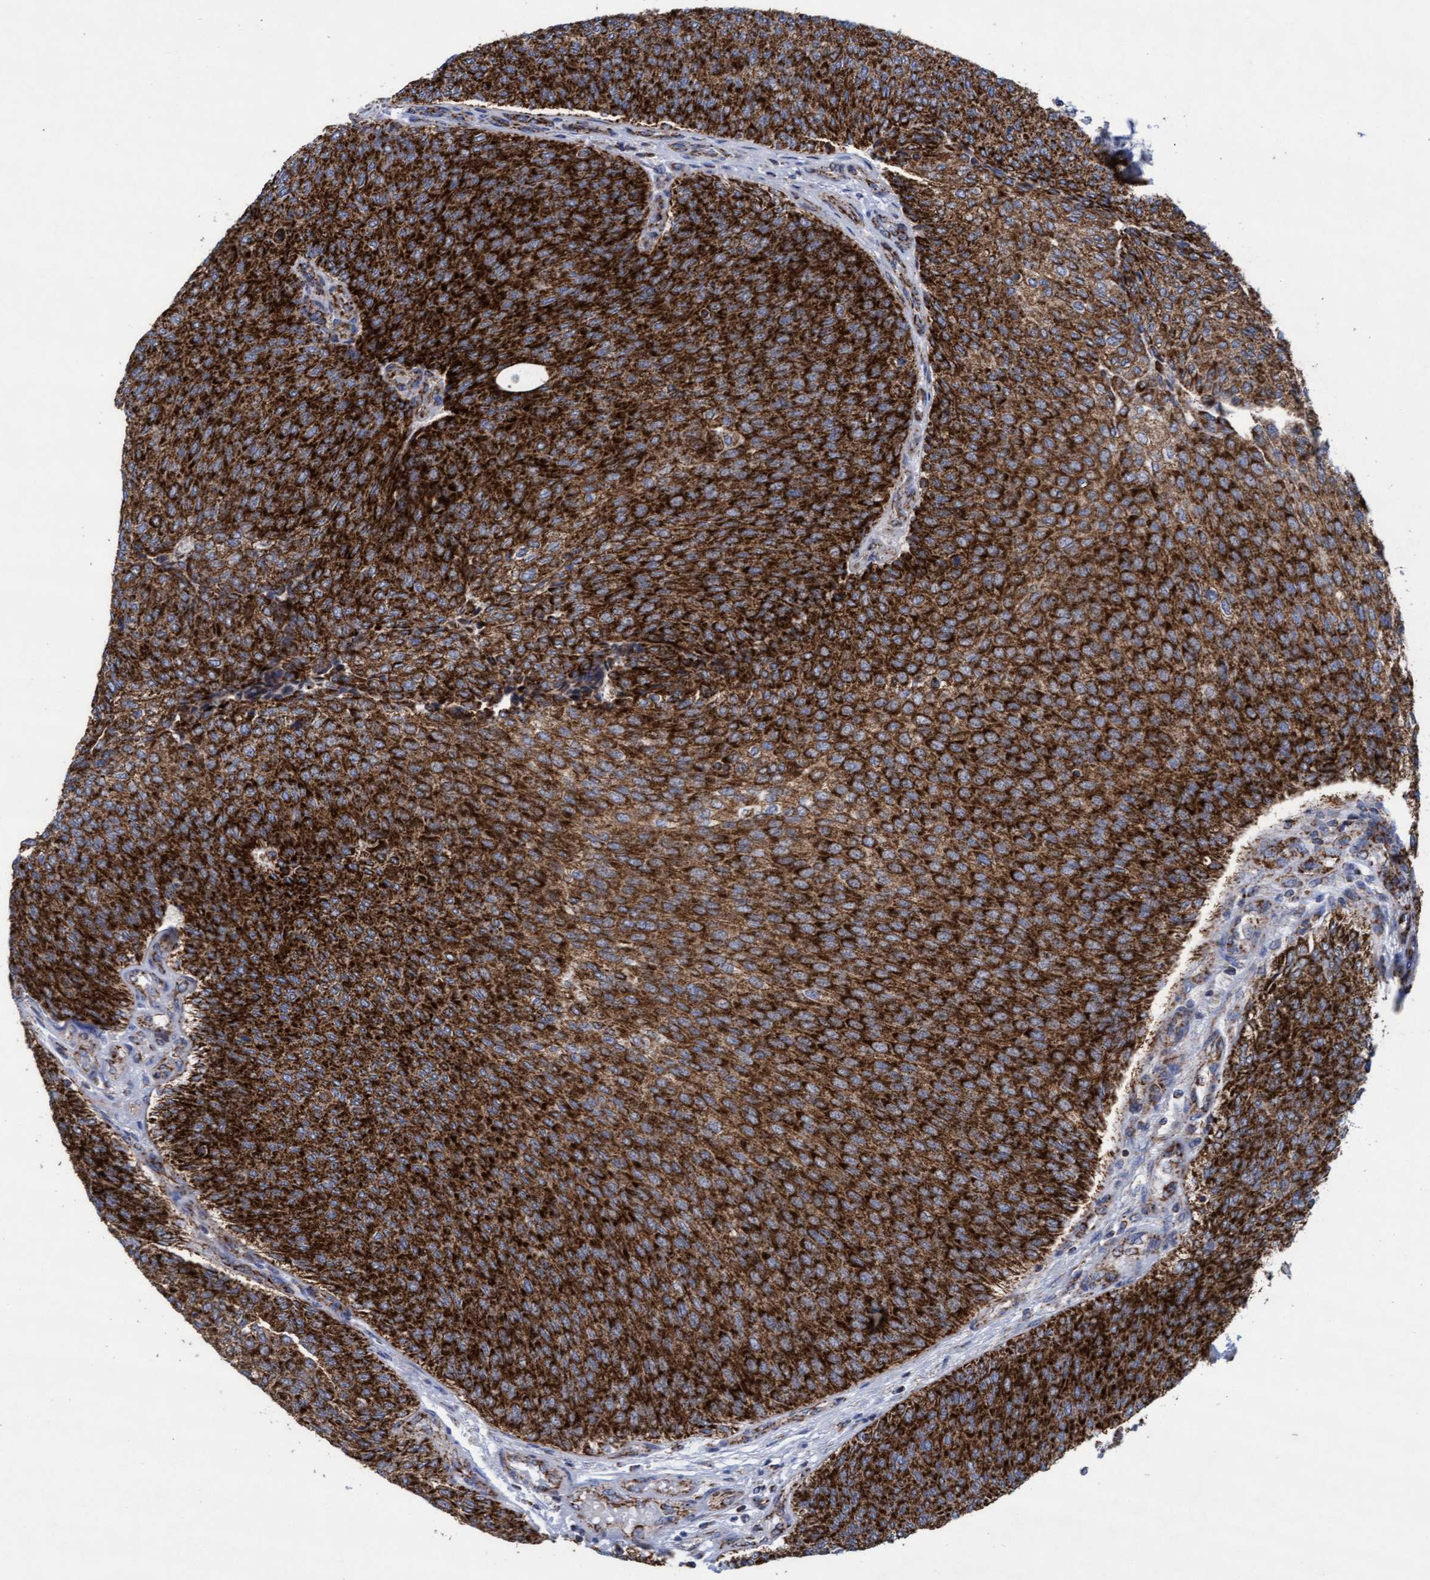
{"staining": {"intensity": "strong", "quantity": ">75%", "location": "cytoplasmic/membranous"}, "tissue": "urothelial cancer", "cell_type": "Tumor cells", "image_type": "cancer", "snomed": [{"axis": "morphology", "description": "Urothelial carcinoma, Low grade"}, {"axis": "topography", "description": "Urinary bladder"}], "caption": "Approximately >75% of tumor cells in human urothelial cancer reveal strong cytoplasmic/membranous protein positivity as visualized by brown immunohistochemical staining.", "gene": "MRPL38", "patient": {"sex": "female", "age": 79}}